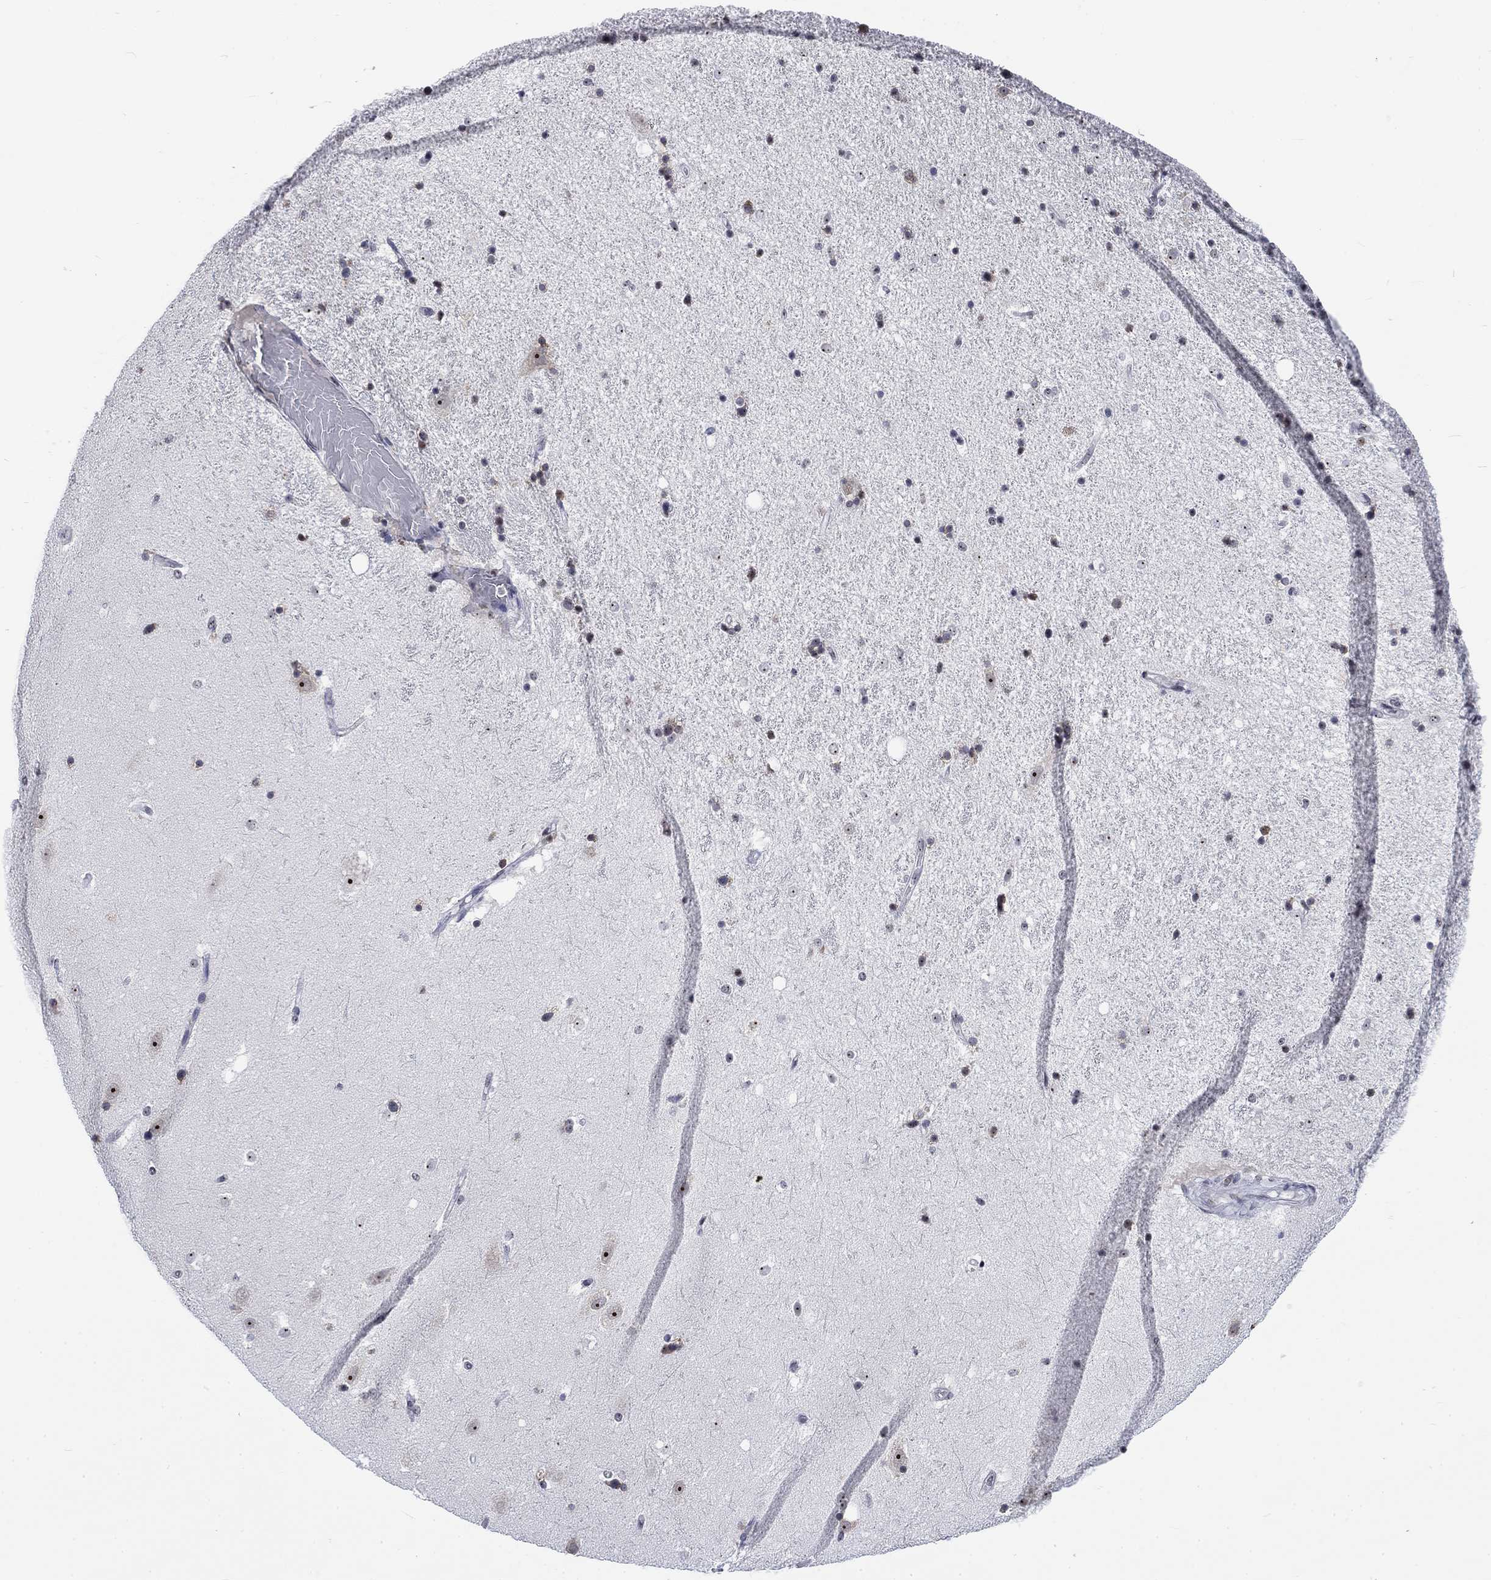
{"staining": {"intensity": "moderate", "quantity": "<25%", "location": "nuclear"}, "tissue": "hippocampus", "cell_type": "Glial cells", "image_type": "normal", "snomed": [{"axis": "morphology", "description": "Normal tissue, NOS"}, {"axis": "topography", "description": "Hippocampus"}], "caption": "Immunohistochemical staining of unremarkable hippocampus reveals low levels of moderate nuclear positivity in about <25% of glial cells. (DAB IHC, brown staining for protein, blue staining for nuclei).", "gene": "CSRNP3", "patient": {"sex": "male", "age": 49}}